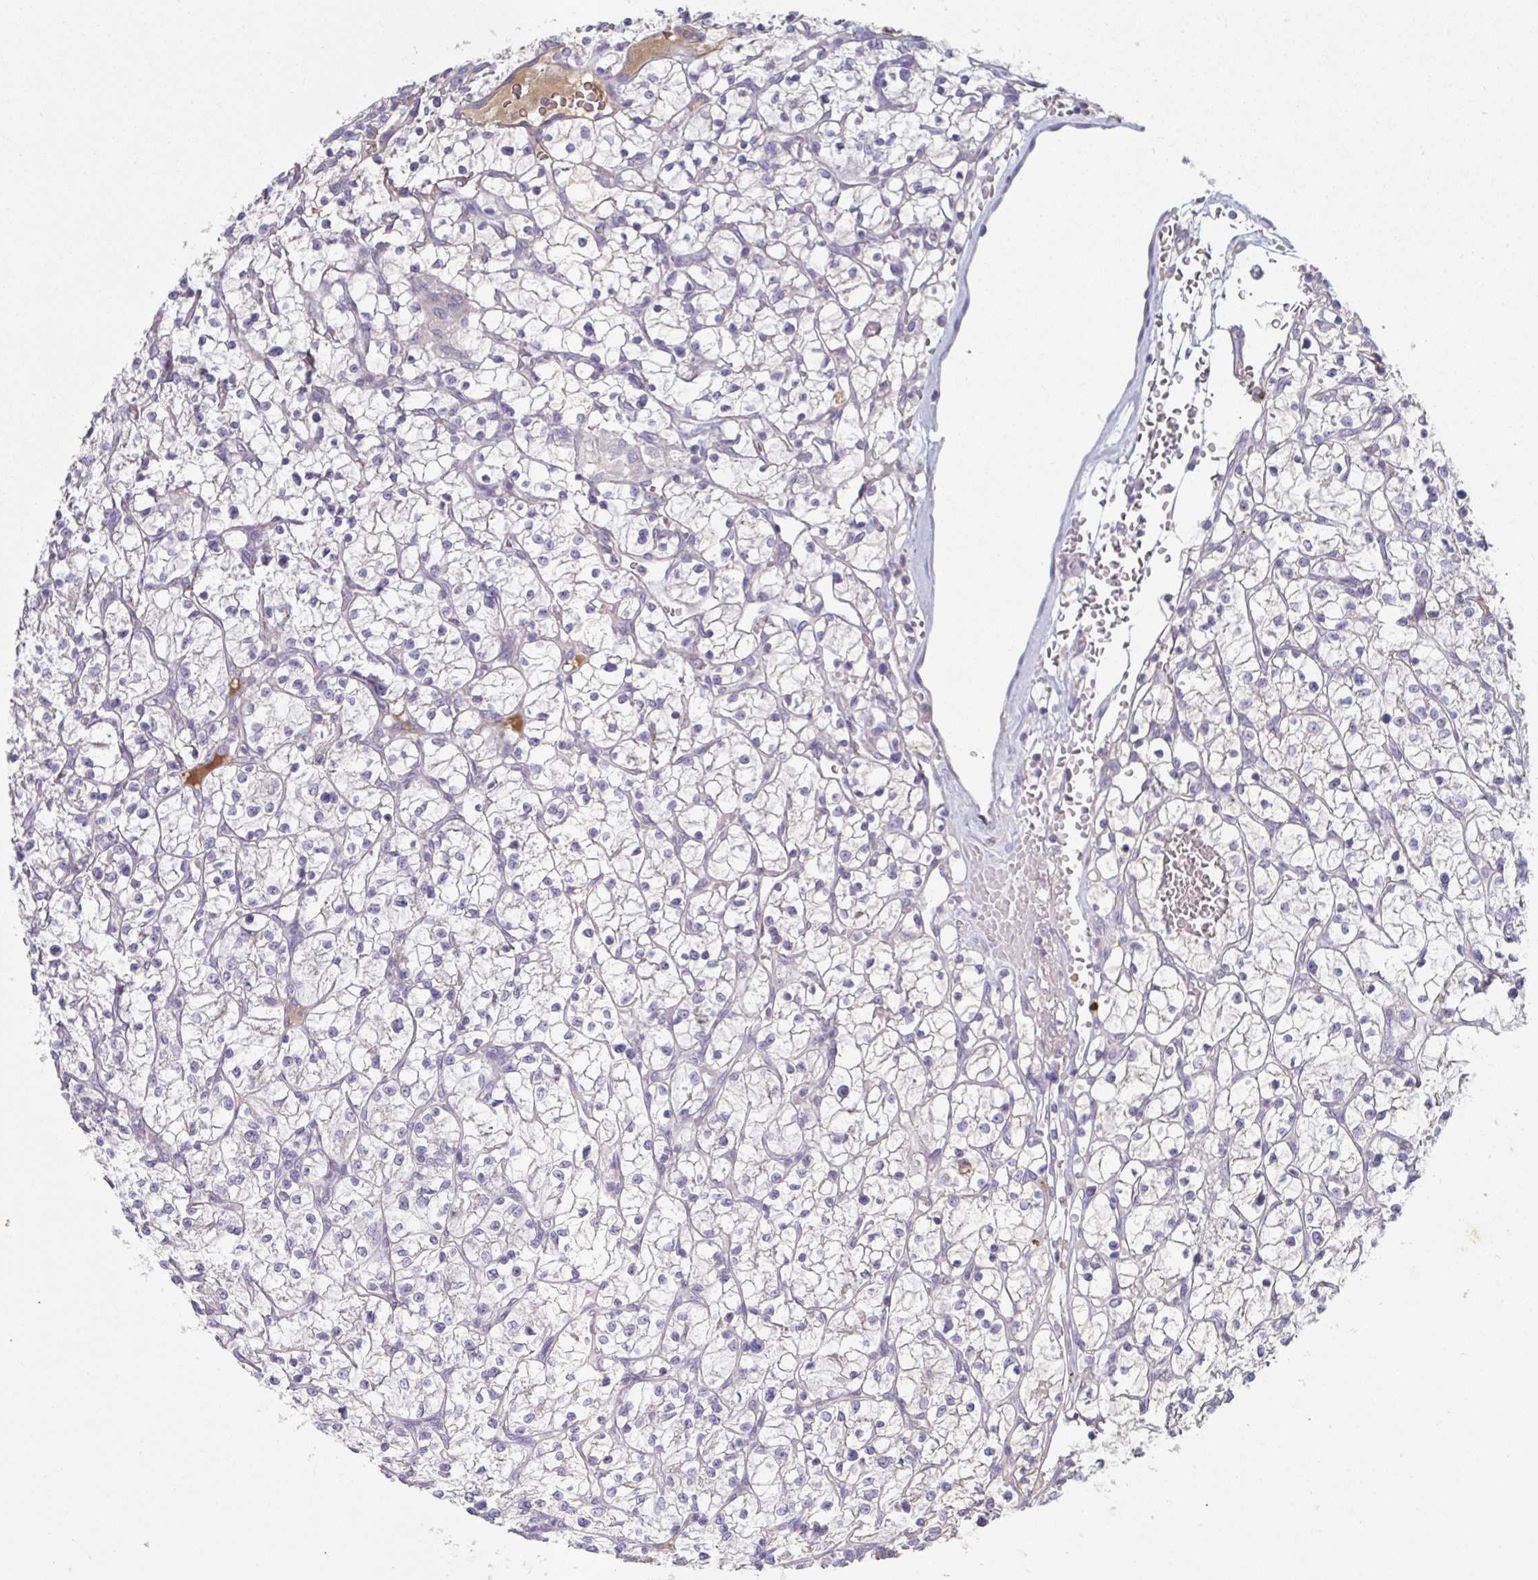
{"staining": {"intensity": "negative", "quantity": "none", "location": "none"}, "tissue": "renal cancer", "cell_type": "Tumor cells", "image_type": "cancer", "snomed": [{"axis": "morphology", "description": "Adenocarcinoma, NOS"}, {"axis": "topography", "description": "Kidney"}], "caption": "Immunohistochemistry micrograph of neoplastic tissue: human adenocarcinoma (renal) stained with DAB shows no significant protein staining in tumor cells.", "gene": "HGFAC", "patient": {"sex": "female", "age": 64}}